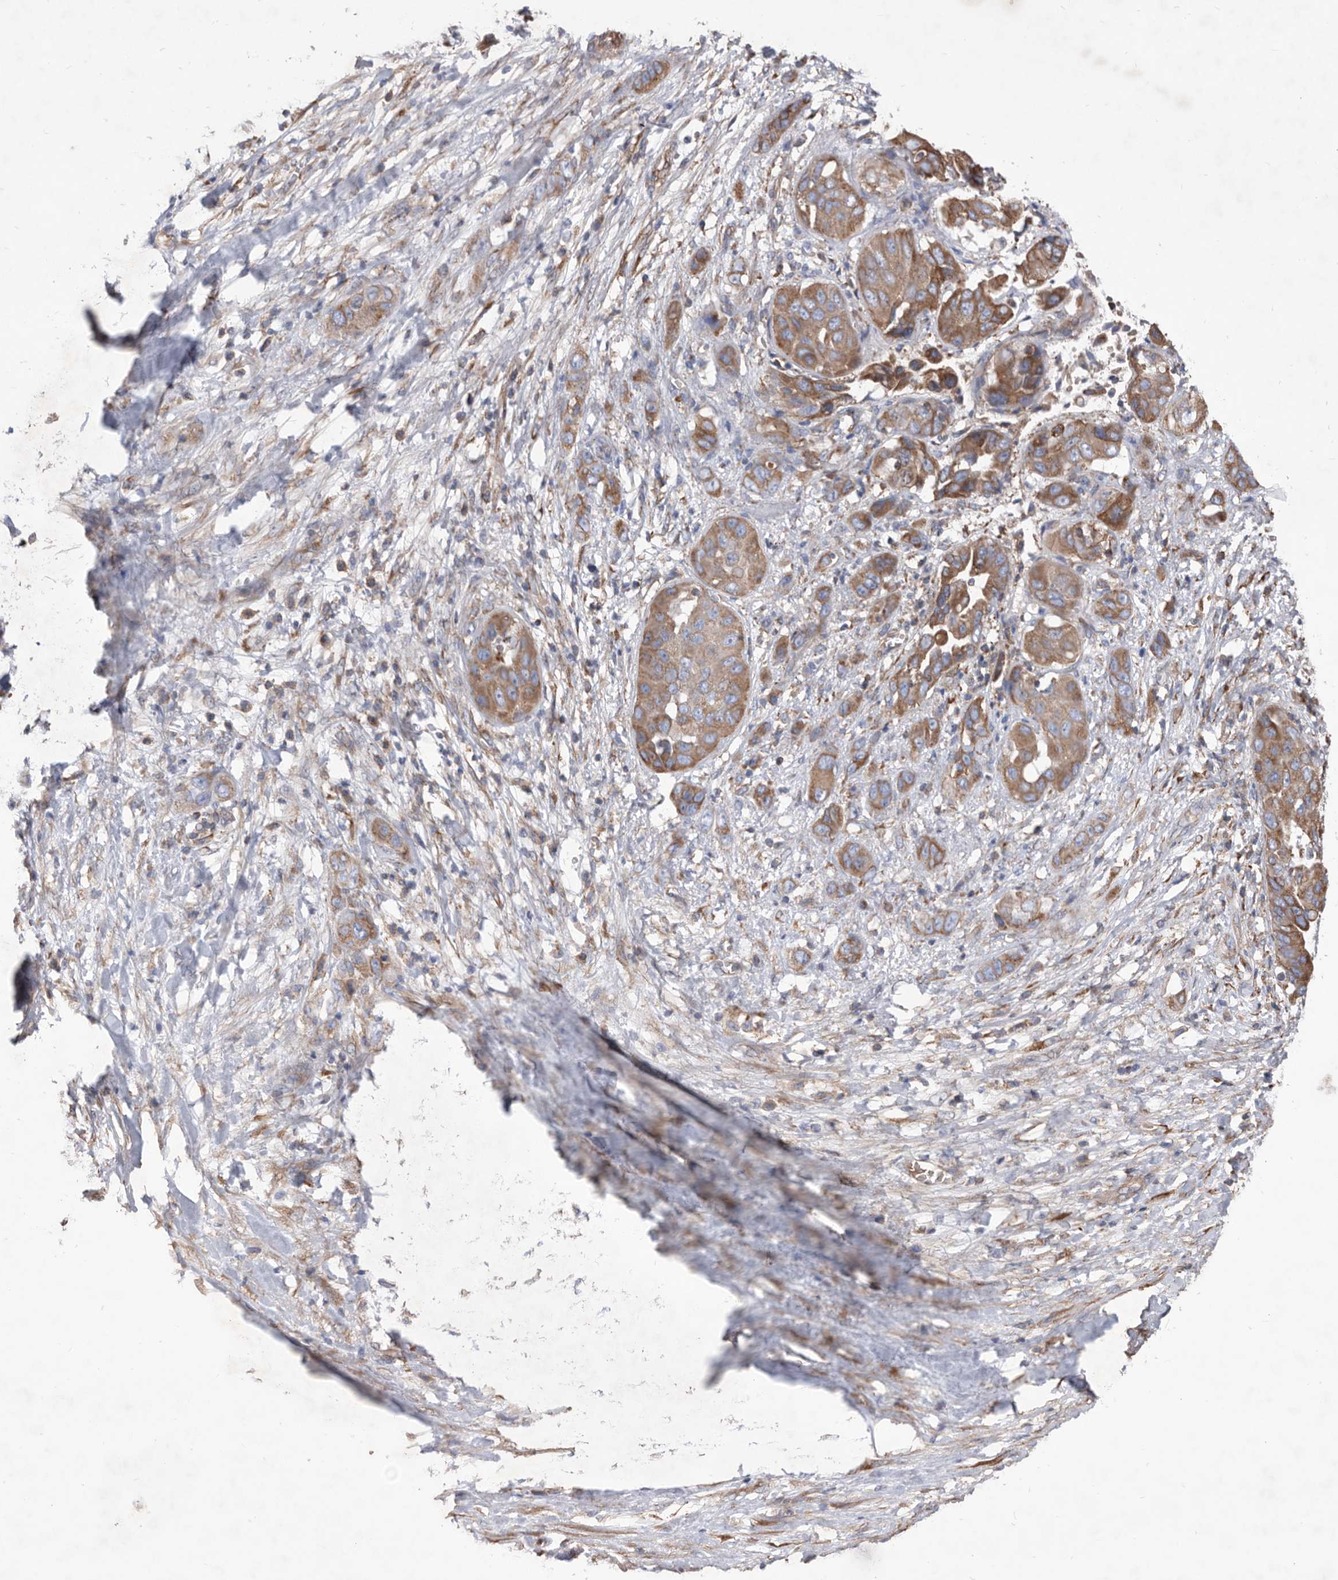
{"staining": {"intensity": "moderate", "quantity": ">75%", "location": "cytoplasmic/membranous"}, "tissue": "liver cancer", "cell_type": "Tumor cells", "image_type": "cancer", "snomed": [{"axis": "morphology", "description": "Cholangiocarcinoma"}, {"axis": "topography", "description": "Liver"}], "caption": "About >75% of tumor cells in liver cancer show moderate cytoplasmic/membranous protein staining as visualized by brown immunohistochemical staining.", "gene": "ATP13A3", "patient": {"sex": "female", "age": 52}}